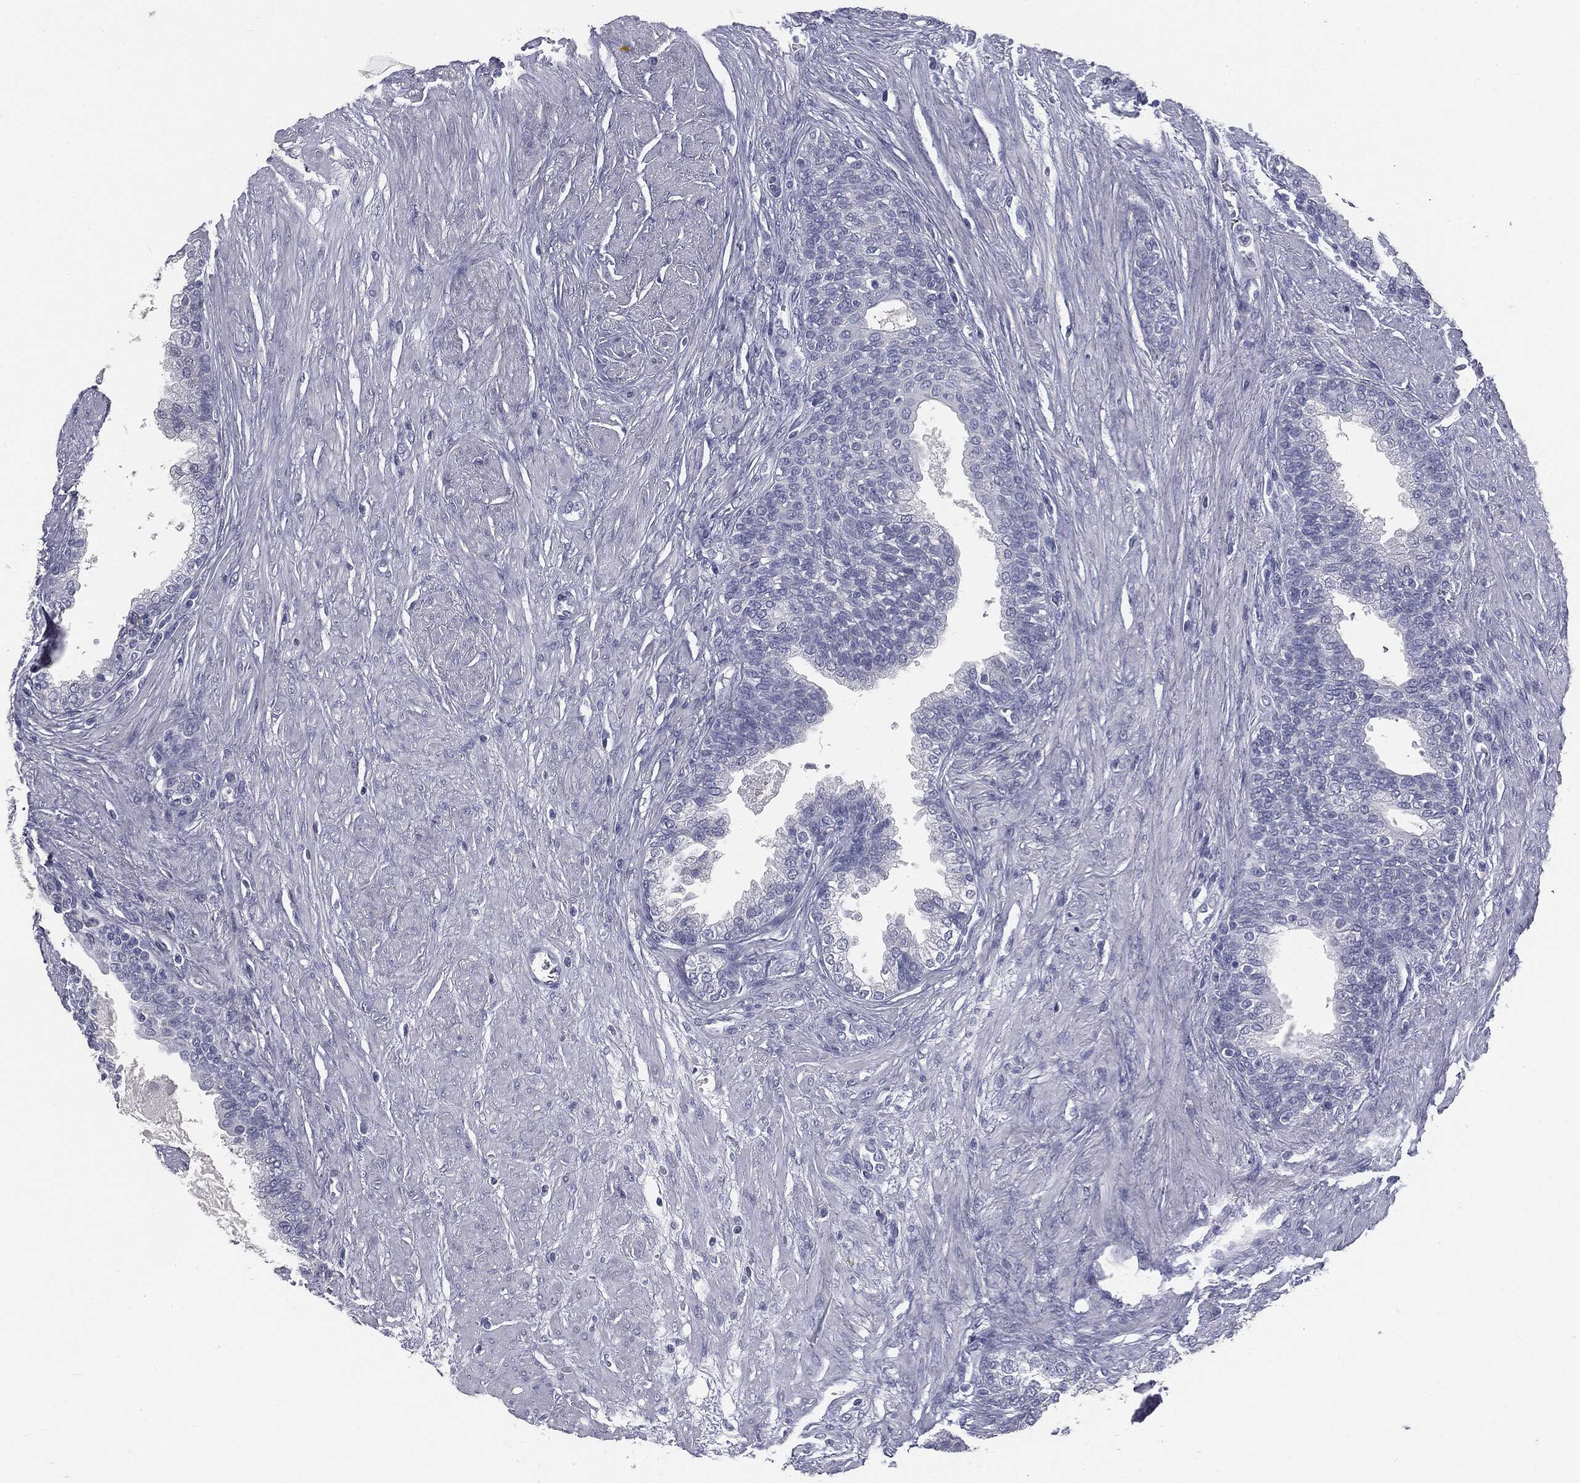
{"staining": {"intensity": "negative", "quantity": "none", "location": "none"}, "tissue": "prostate cancer", "cell_type": "Tumor cells", "image_type": "cancer", "snomed": [{"axis": "morphology", "description": "Adenocarcinoma, NOS"}, {"axis": "topography", "description": "Prostate and seminal vesicle, NOS"}, {"axis": "topography", "description": "Prostate"}], "caption": "Micrograph shows no significant protein positivity in tumor cells of prostate cancer (adenocarcinoma). (IHC, brightfield microscopy, high magnification).", "gene": "AFP", "patient": {"sex": "male", "age": 62}}